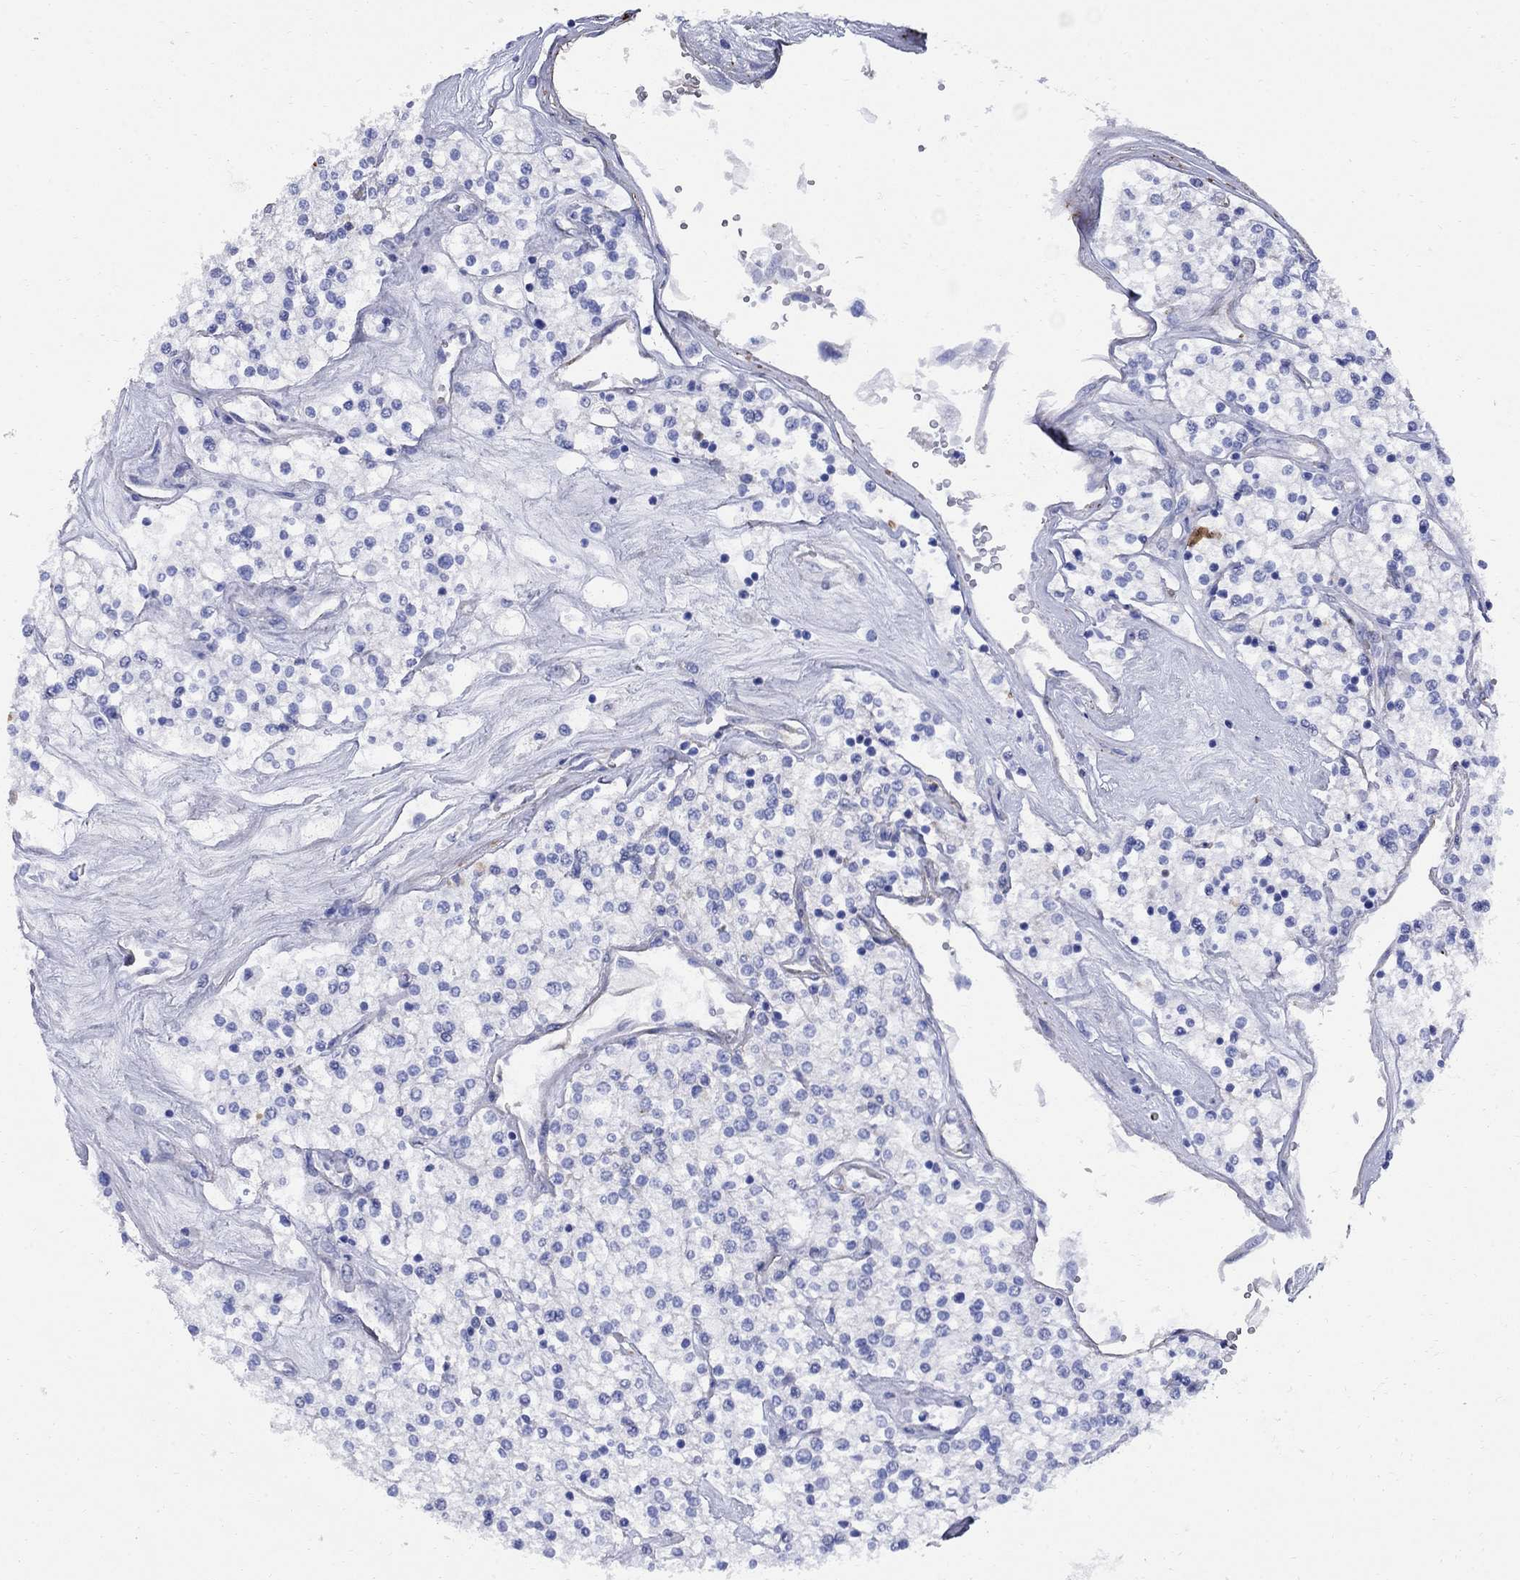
{"staining": {"intensity": "negative", "quantity": "none", "location": "none"}, "tissue": "renal cancer", "cell_type": "Tumor cells", "image_type": "cancer", "snomed": [{"axis": "morphology", "description": "Adenocarcinoma, NOS"}, {"axis": "topography", "description": "Kidney"}], "caption": "This is a image of IHC staining of renal cancer (adenocarcinoma), which shows no staining in tumor cells.", "gene": "VTN", "patient": {"sex": "male", "age": 80}}